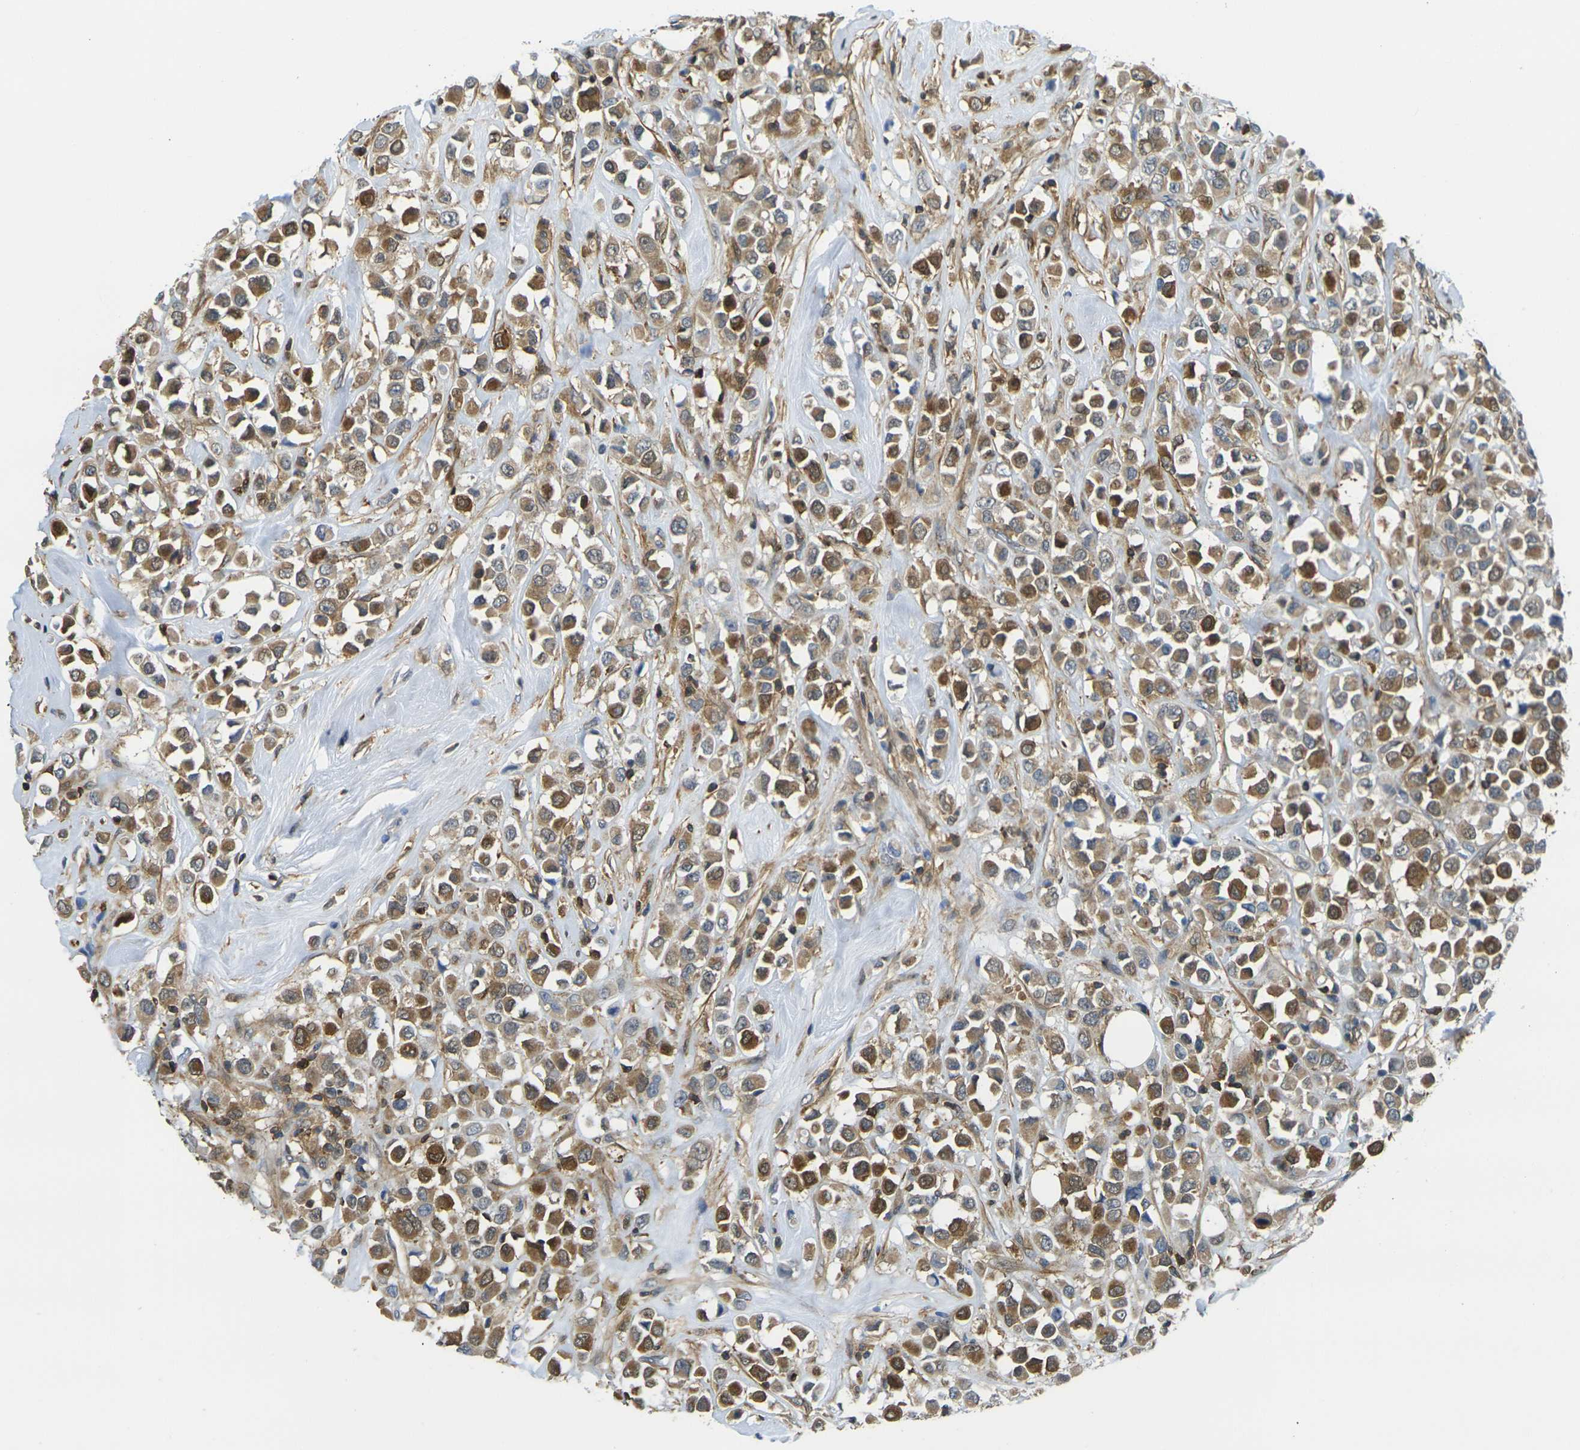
{"staining": {"intensity": "moderate", "quantity": ">75%", "location": "cytoplasmic/membranous,nuclear"}, "tissue": "breast cancer", "cell_type": "Tumor cells", "image_type": "cancer", "snomed": [{"axis": "morphology", "description": "Duct carcinoma"}, {"axis": "topography", "description": "Breast"}], "caption": "Human invasive ductal carcinoma (breast) stained with a protein marker exhibits moderate staining in tumor cells.", "gene": "LASP1", "patient": {"sex": "female", "age": 61}}